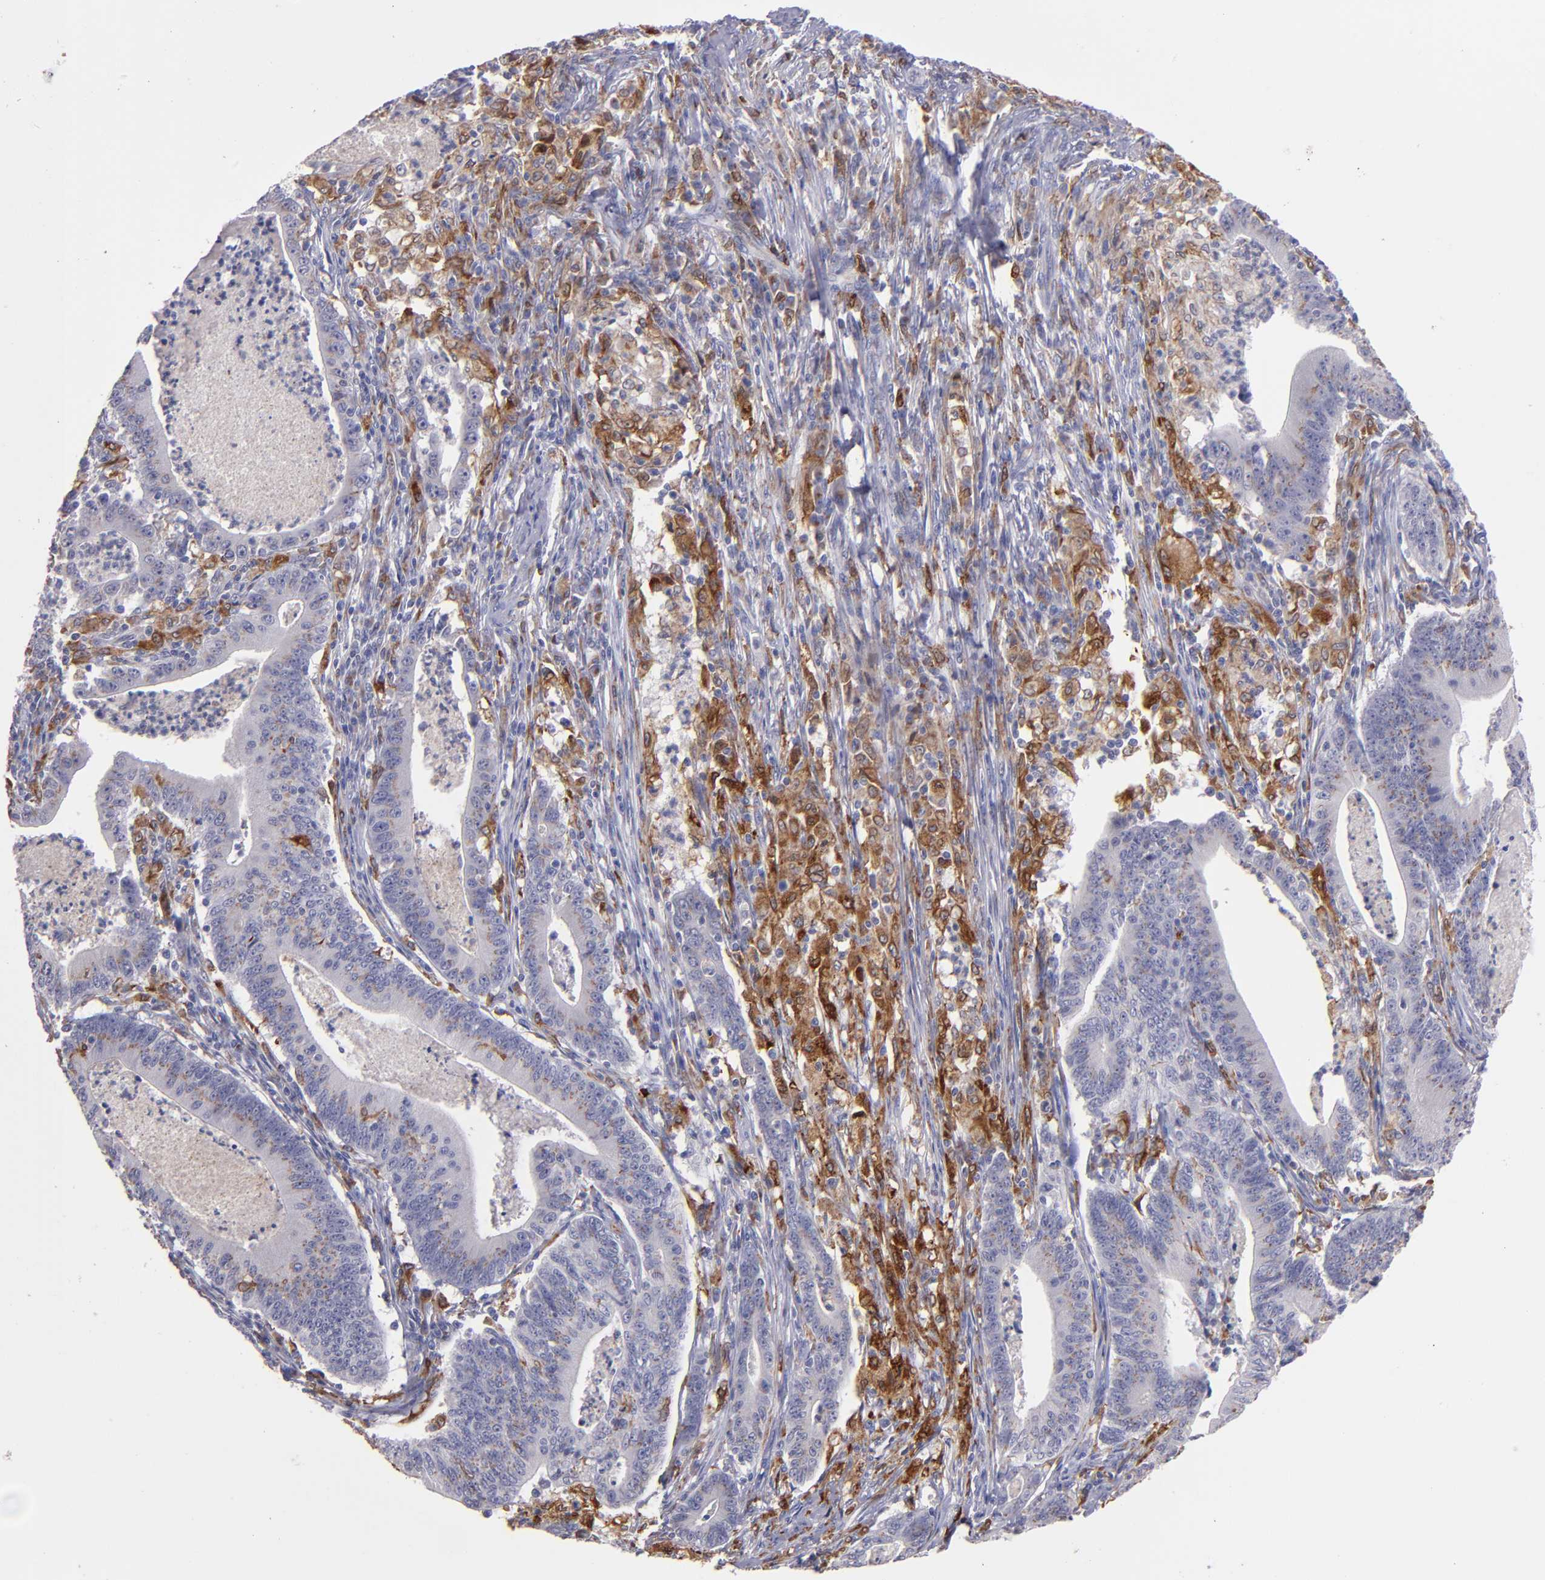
{"staining": {"intensity": "negative", "quantity": "none", "location": "none"}, "tissue": "stomach cancer", "cell_type": "Tumor cells", "image_type": "cancer", "snomed": [{"axis": "morphology", "description": "Adenocarcinoma, NOS"}, {"axis": "topography", "description": "Stomach, lower"}], "caption": "Immunohistochemistry histopathology image of stomach cancer stained for a protein (brown), which displays no staining in tumor cells.", "gene": "PTGS1", "patient": {"sex": "female", "age": 86}}